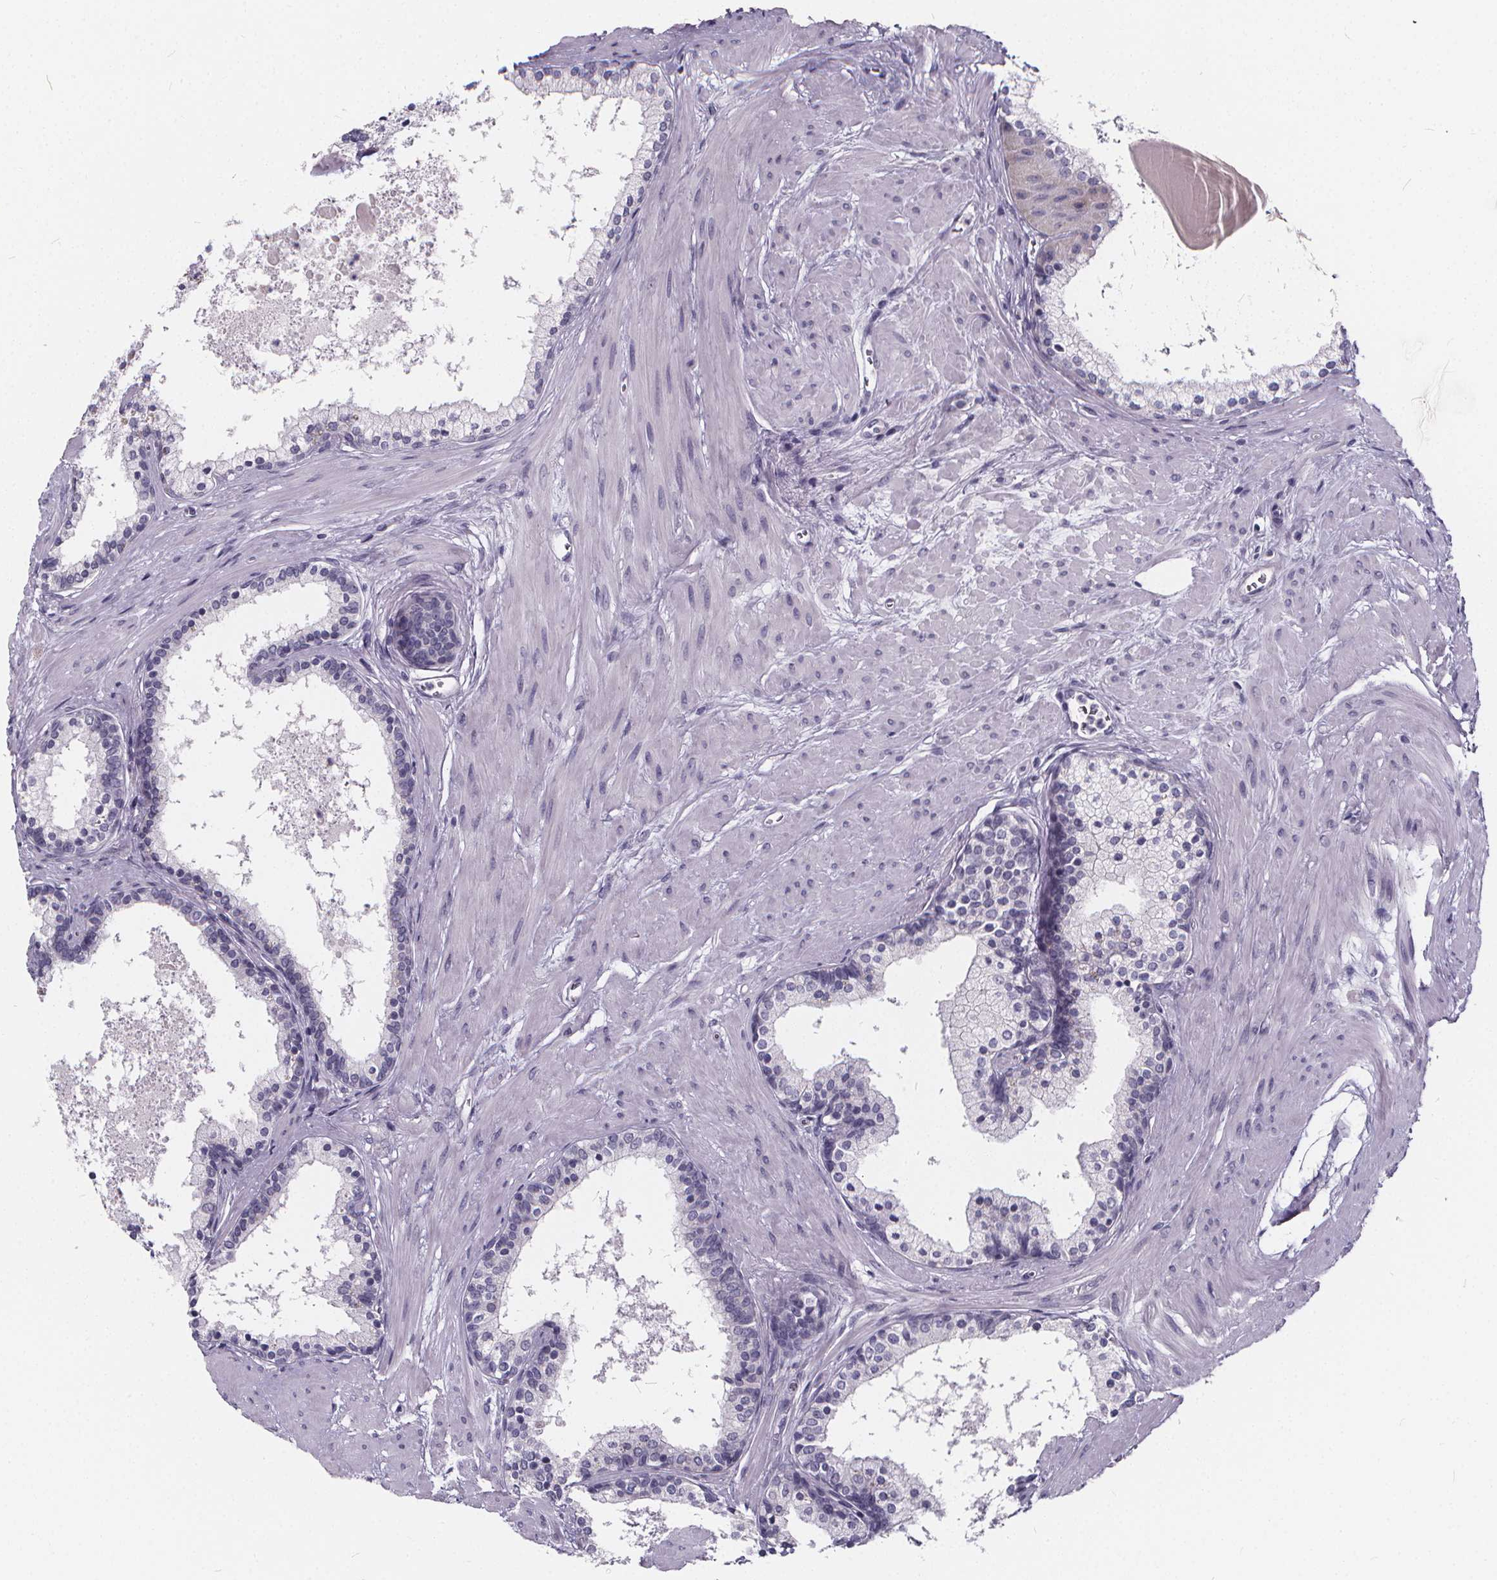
{"staining": {"intensity": "negative", "quantity": "none", "location": "none"}, "tissue": "prostate", "cell_type": "Glandular cells", "image_type": "normal", "snomed": [{"axis": "morphology", "description": "Normal tissue, NOS"}, {"axis": "topography", "description": "Prostate"}], "caption": "The micrograph demonstrates no significant staining in glandular cells of prostate.", "gene": "SPEF2", "patient": {"sex": "male", "age": 61}}